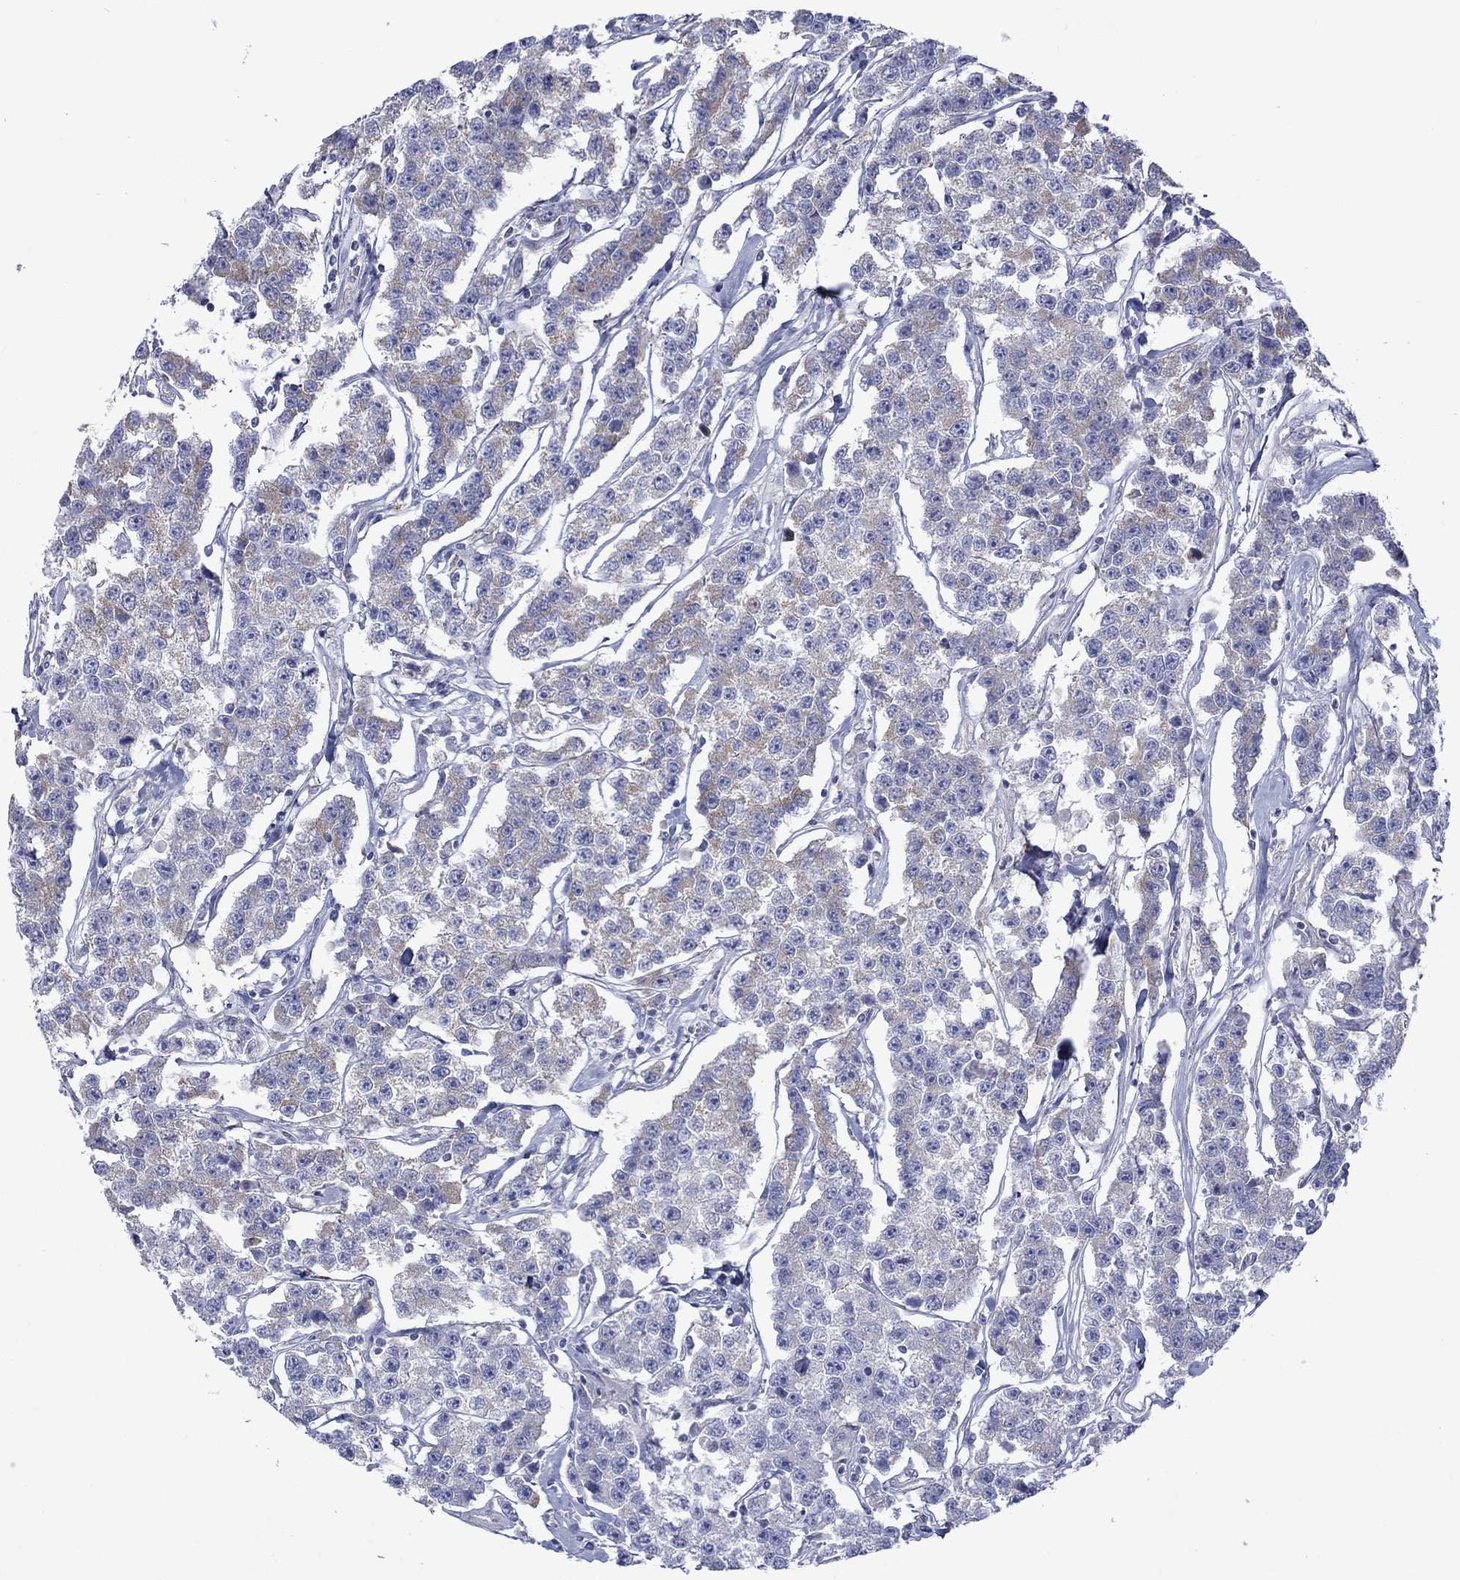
{"staining": {"intensity": "moderate", "quantity": "25%-75%", "location": "cytoplasmic/membranous"}, "tissue": "testis cancer", "cell_type": "Tumor cells", "image_type": "cancer", "snomed": [{"axis": "morphology", "description": "Seminoma, NOS"}, {"axis": "topography", "description": "Testis"}], "caption": "Immunohistochemical staining of seminoma (testis) displays moderate cytoplasmic/membranous protein positivity in about 25%-75% of tumor cells. Nuclei are stained in blue.", "gene": "CISD1", "patient": {"sex": "male", "age": 59}}